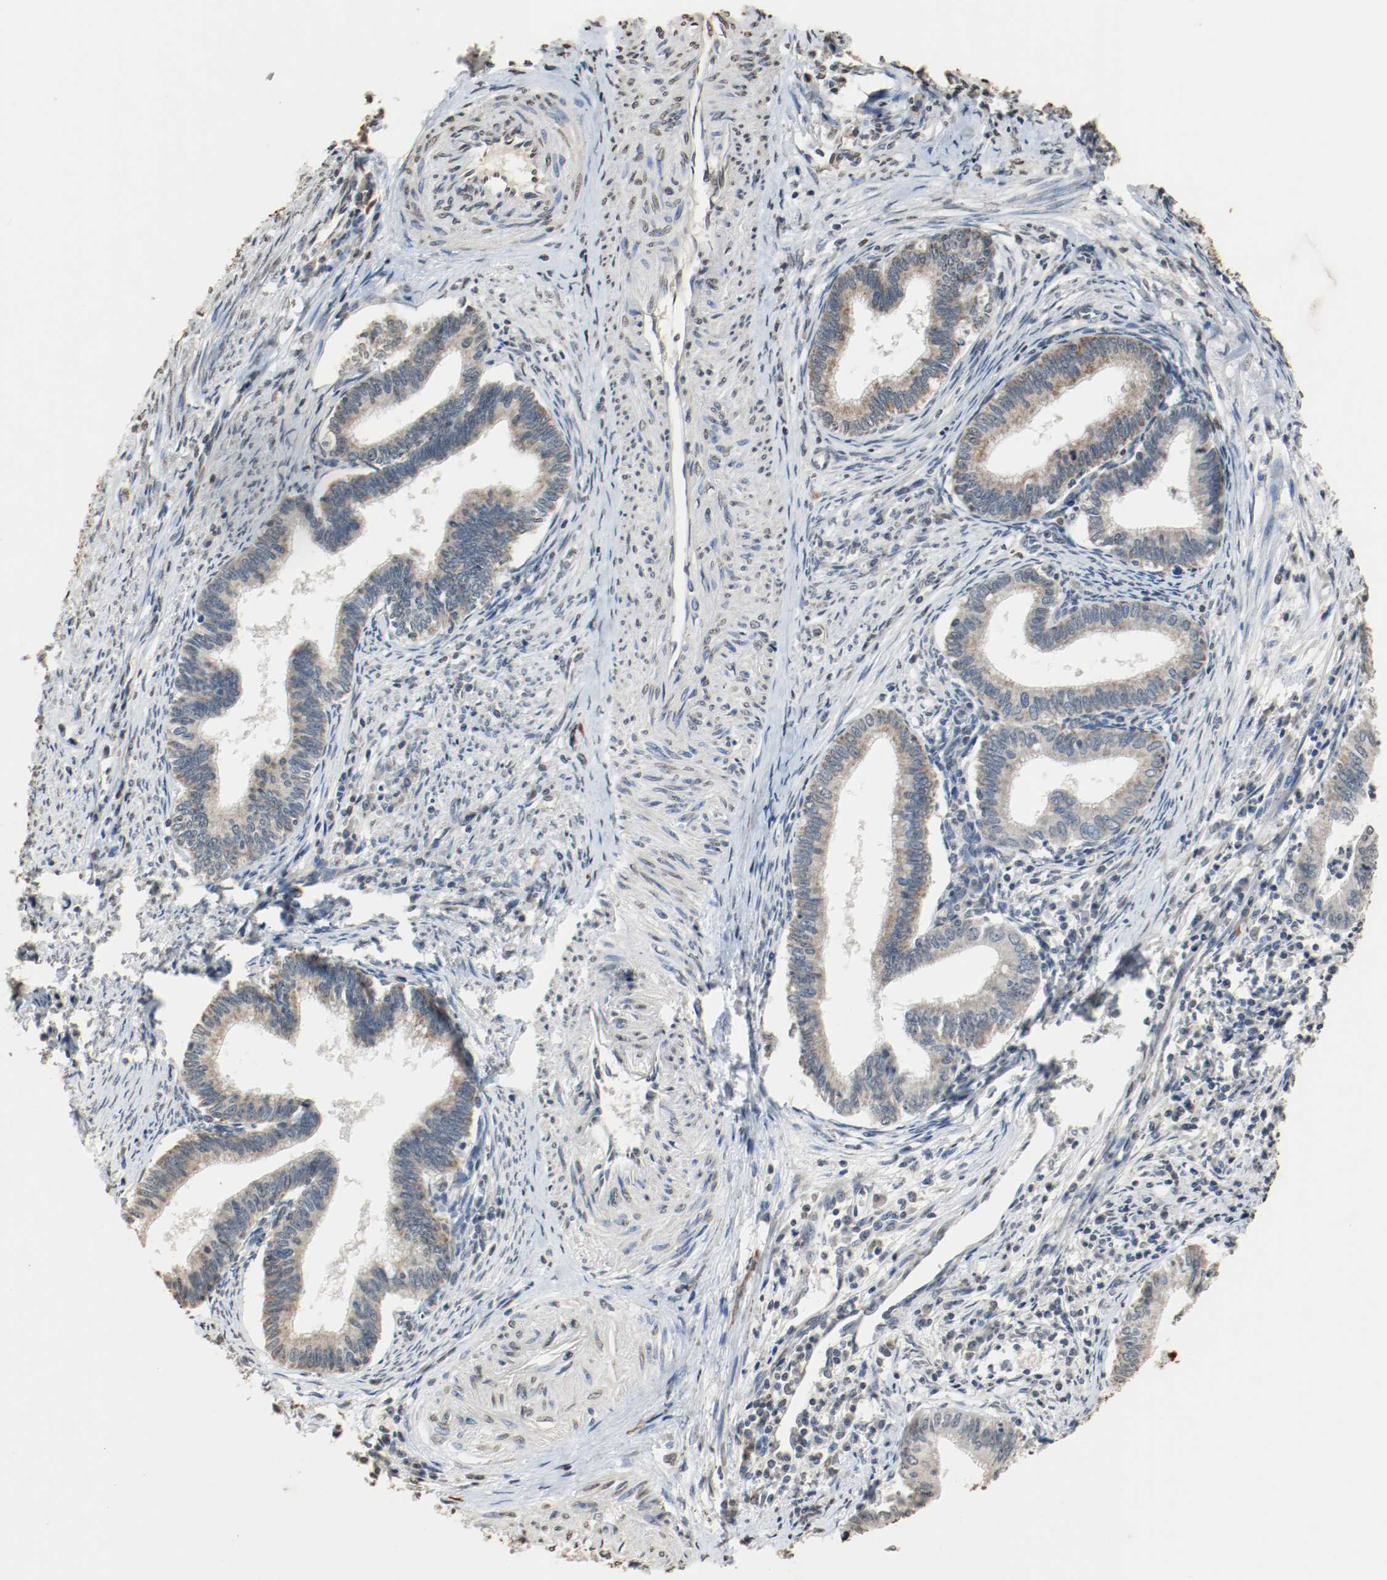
{"staining": {"intensity": "weak", "quantity": "<25%", "location": "cytoplasmic/membranous"}, "tissue": "cervical cancer", "cell_type": "Tumor cells", "image_type": "cancer", "snomed": [{"axis": "morphology", "description": "Adenocarcinoma, NOS"}, {"axis": "topography", "description": "Cervix"}], "caption": "A histopathology image of adenocarcinoma (cervical) stained for a protein reveals no brown staining in tumor cells.", "gene": "RTN4", "patient": {"sex": "female", "age": 36}}